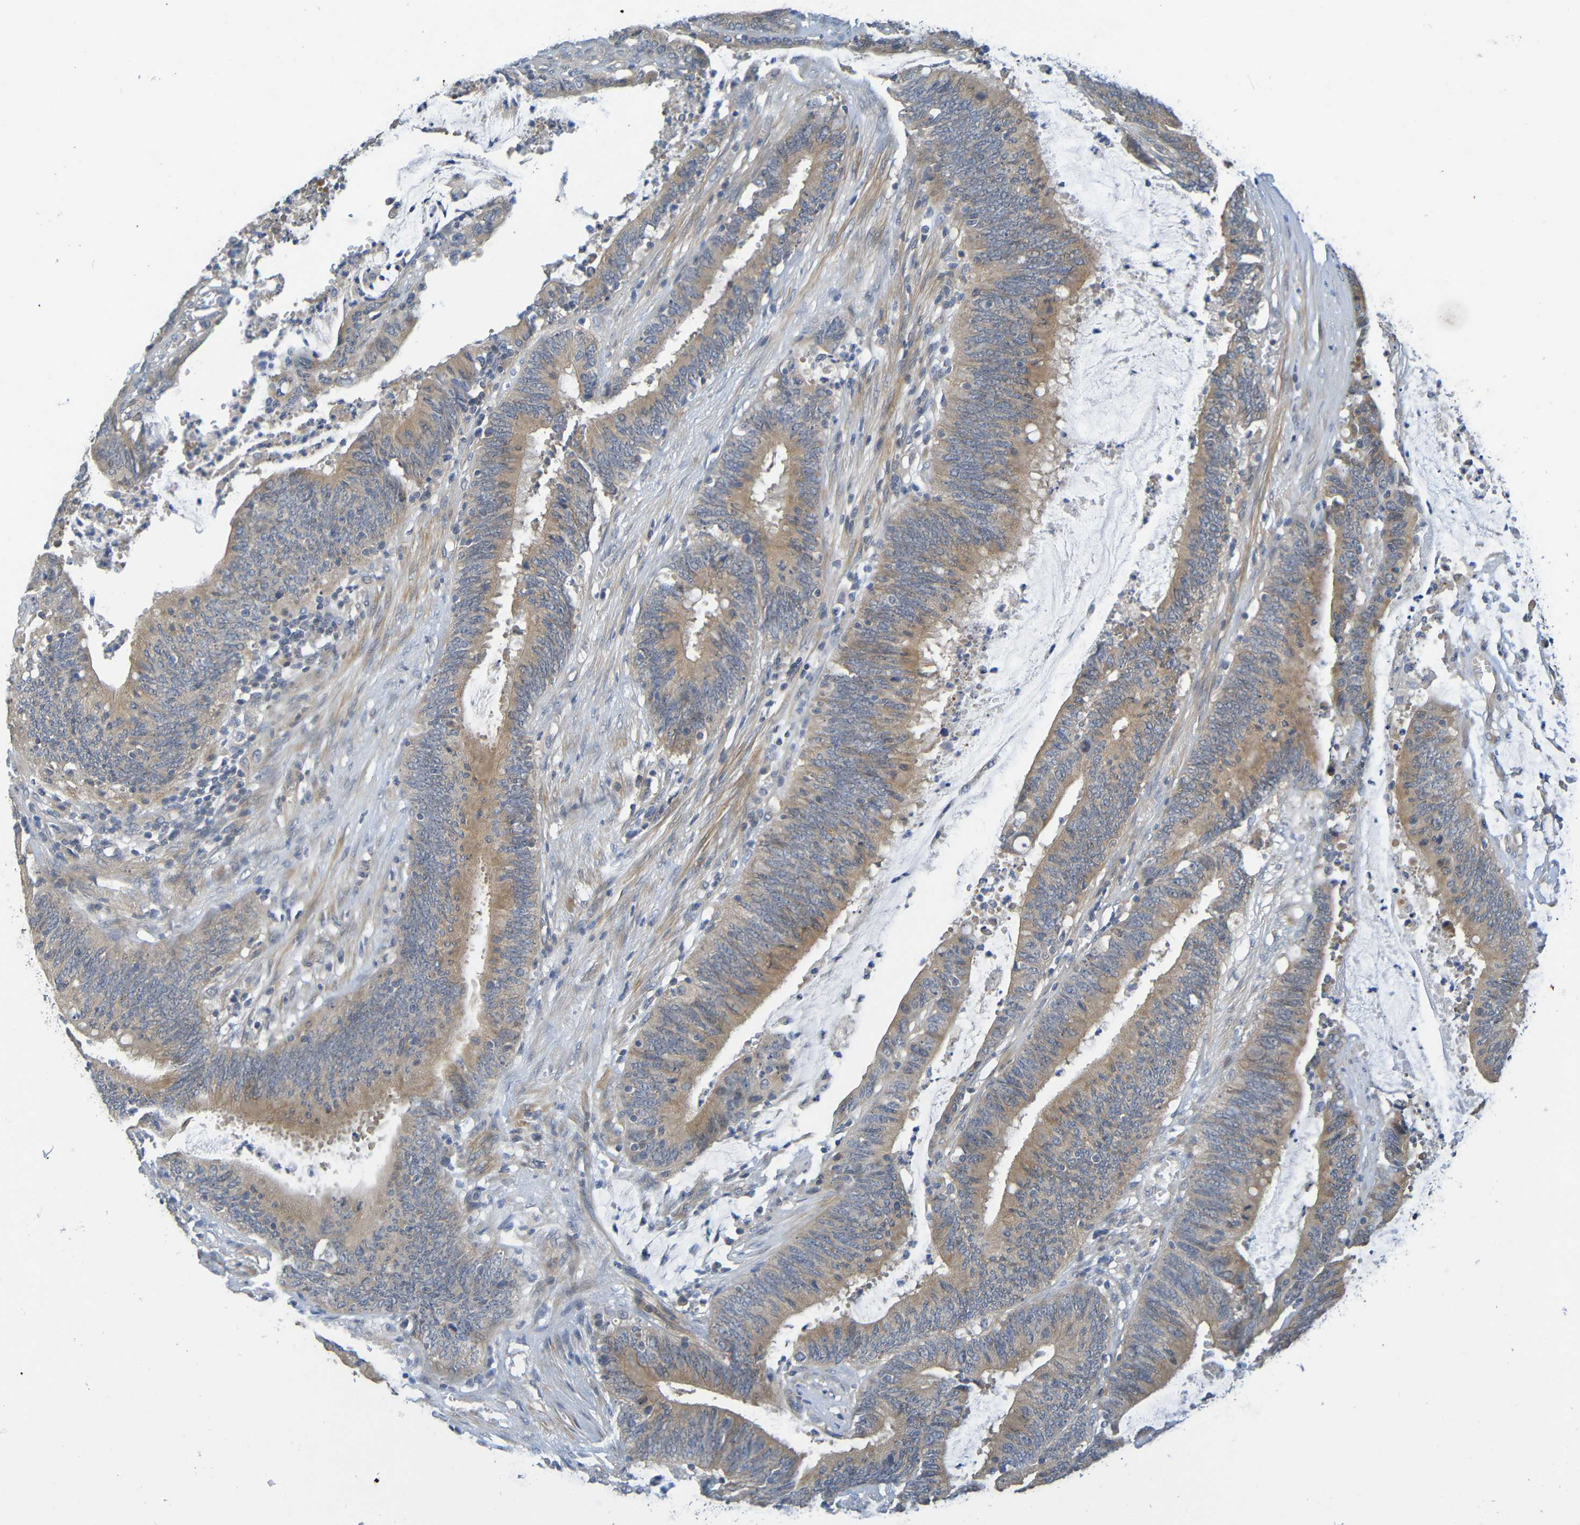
{"staining": {"intensity": "moderate", "quantity": ">75%", "location": "cytoplasmic/membranous"}, "tissue": "colorectal cancer", "cell_type": "Tumor cells", "image_type": "cancer", "snomed": [{"axis": "morphology", "description": "Adenocarcinoma, NOS"}, {"axis": "topography", "description": "Rectum"}], "caption": "Protein staining of colorectal cancer (adenocarcinoma) tissue exhibits moderate cytoplasmic/membranous expression in approximately >75% of tumor cells. (DAB IHC with brightfield microscopy, high magnification).", "gene": "CYP4F2", "patient": {"sex": "female", "age": 66}}